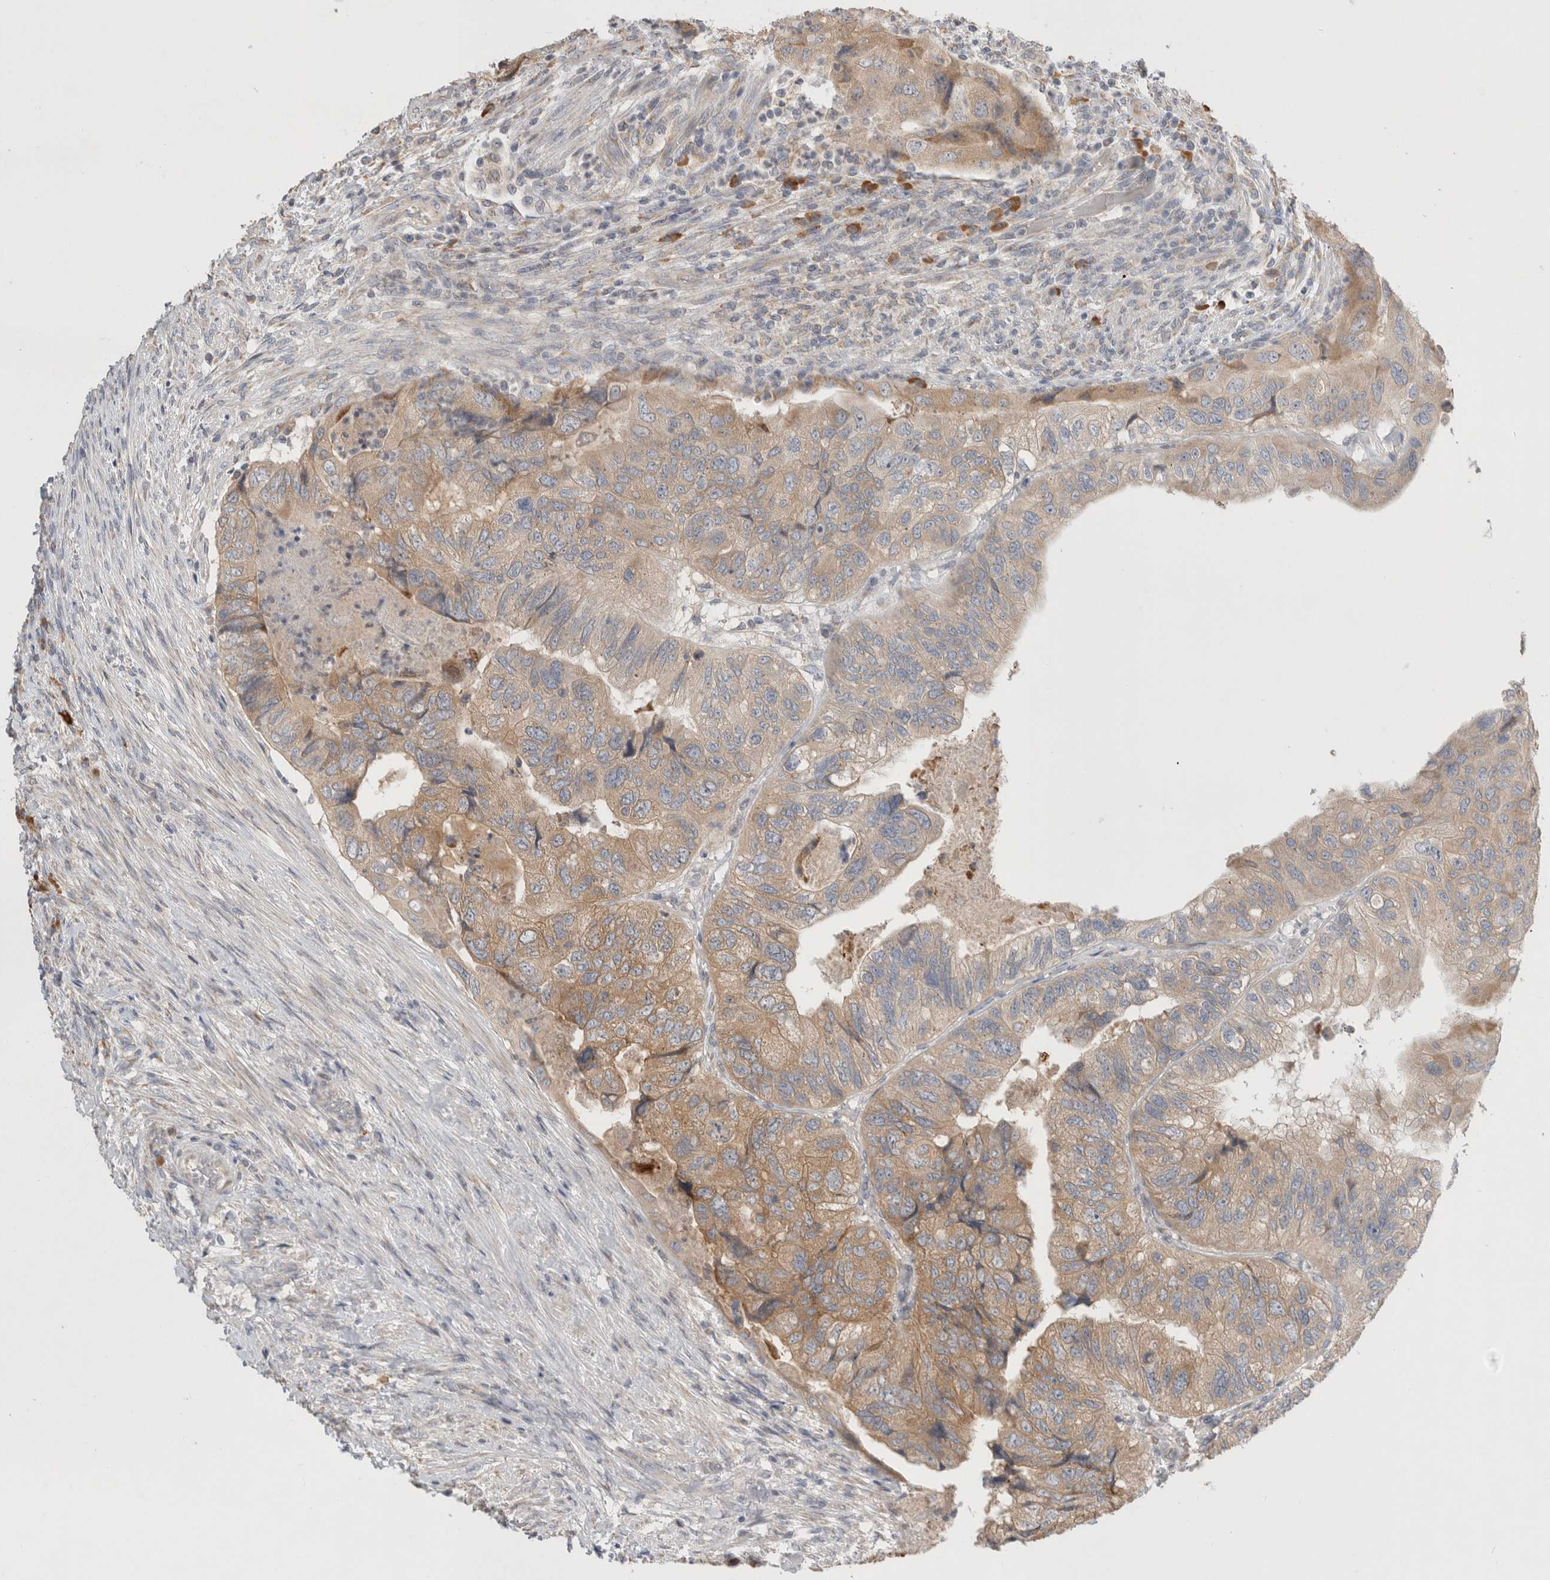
{"staining": {"intensity": "moderate", "quantity": "25%-75%", "location": "cytoplasmic/membranous"}, "tissue": "colorectal cancer", "cell_type": "Tumor cells", "image_type": "cancer", "snomed": [{"axis": "morphology", "description": "Adenocarcinoma, NOS"}, {"axis": "topography", "description": "Rectum"}], "caption": "The photomicrograph reveals a brown stain indicating the presence of a protein in the cytoplasmic/membranous of tumor cells in colorectal adenocarcinoma. (brown staining indicates protein expression, while blue staining denotes nuclei).", "gene": "NEDD4L", "patient": {"sex": "male", "age": 63}}